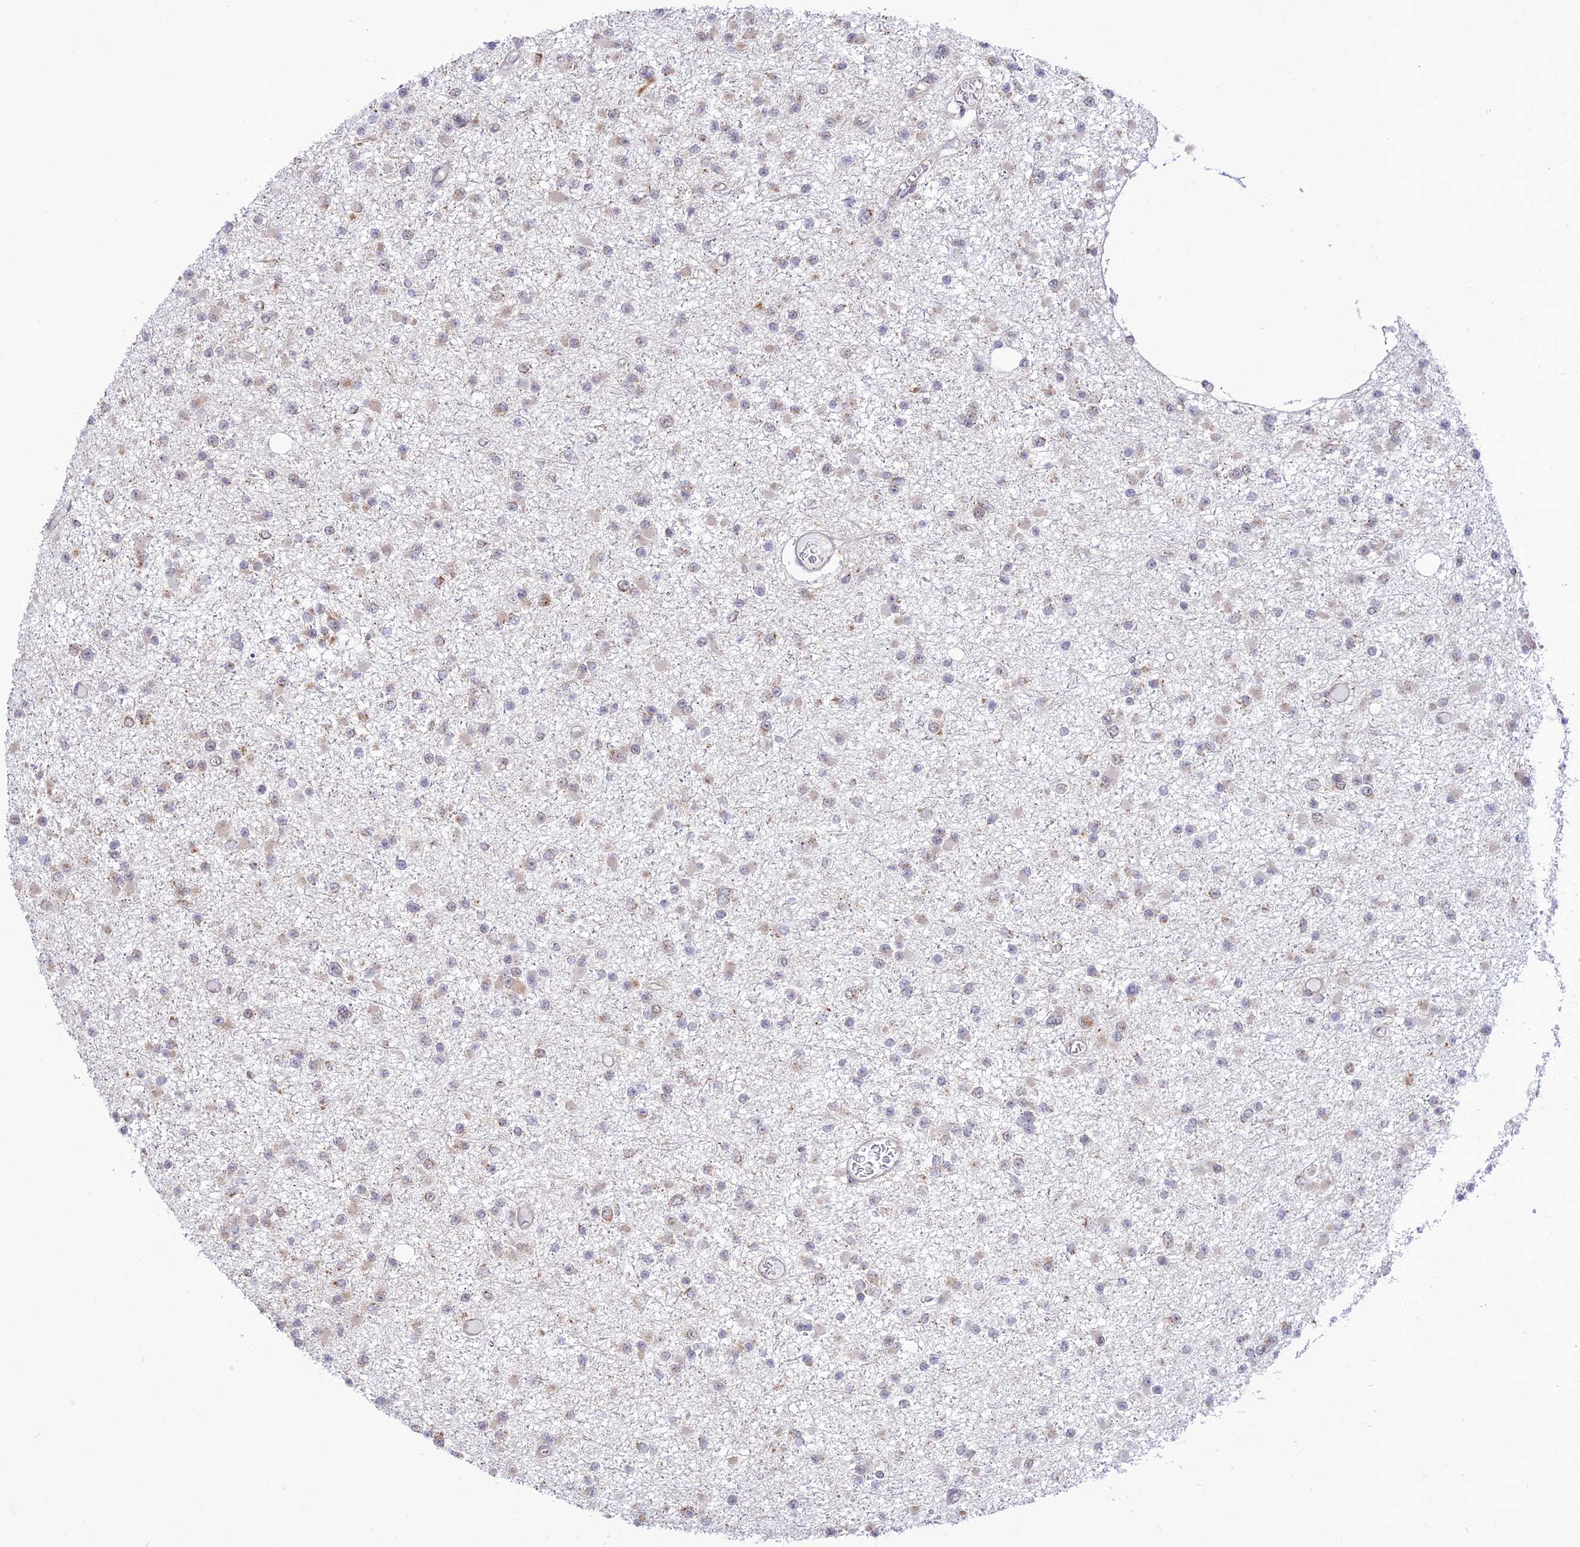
{"staining": {"intensity": "negative", "quantity": "none", "location": "none"}, "tissue": "glioma", "cell_type": "Tumor cells", "image_type": "cancer", "snomed": [{"axis": "morphology", "description": "Glioma, malignant, Low grade"}, {"axis": "topography", "description": "Brain"}], "caption": "This is an immunohistochemistry histopathology image of malignant glioma (low-grade). There is no staining in tumor cells.", "gene": "GOLGA3", "patient": {"sex": "female", "age": 22}}